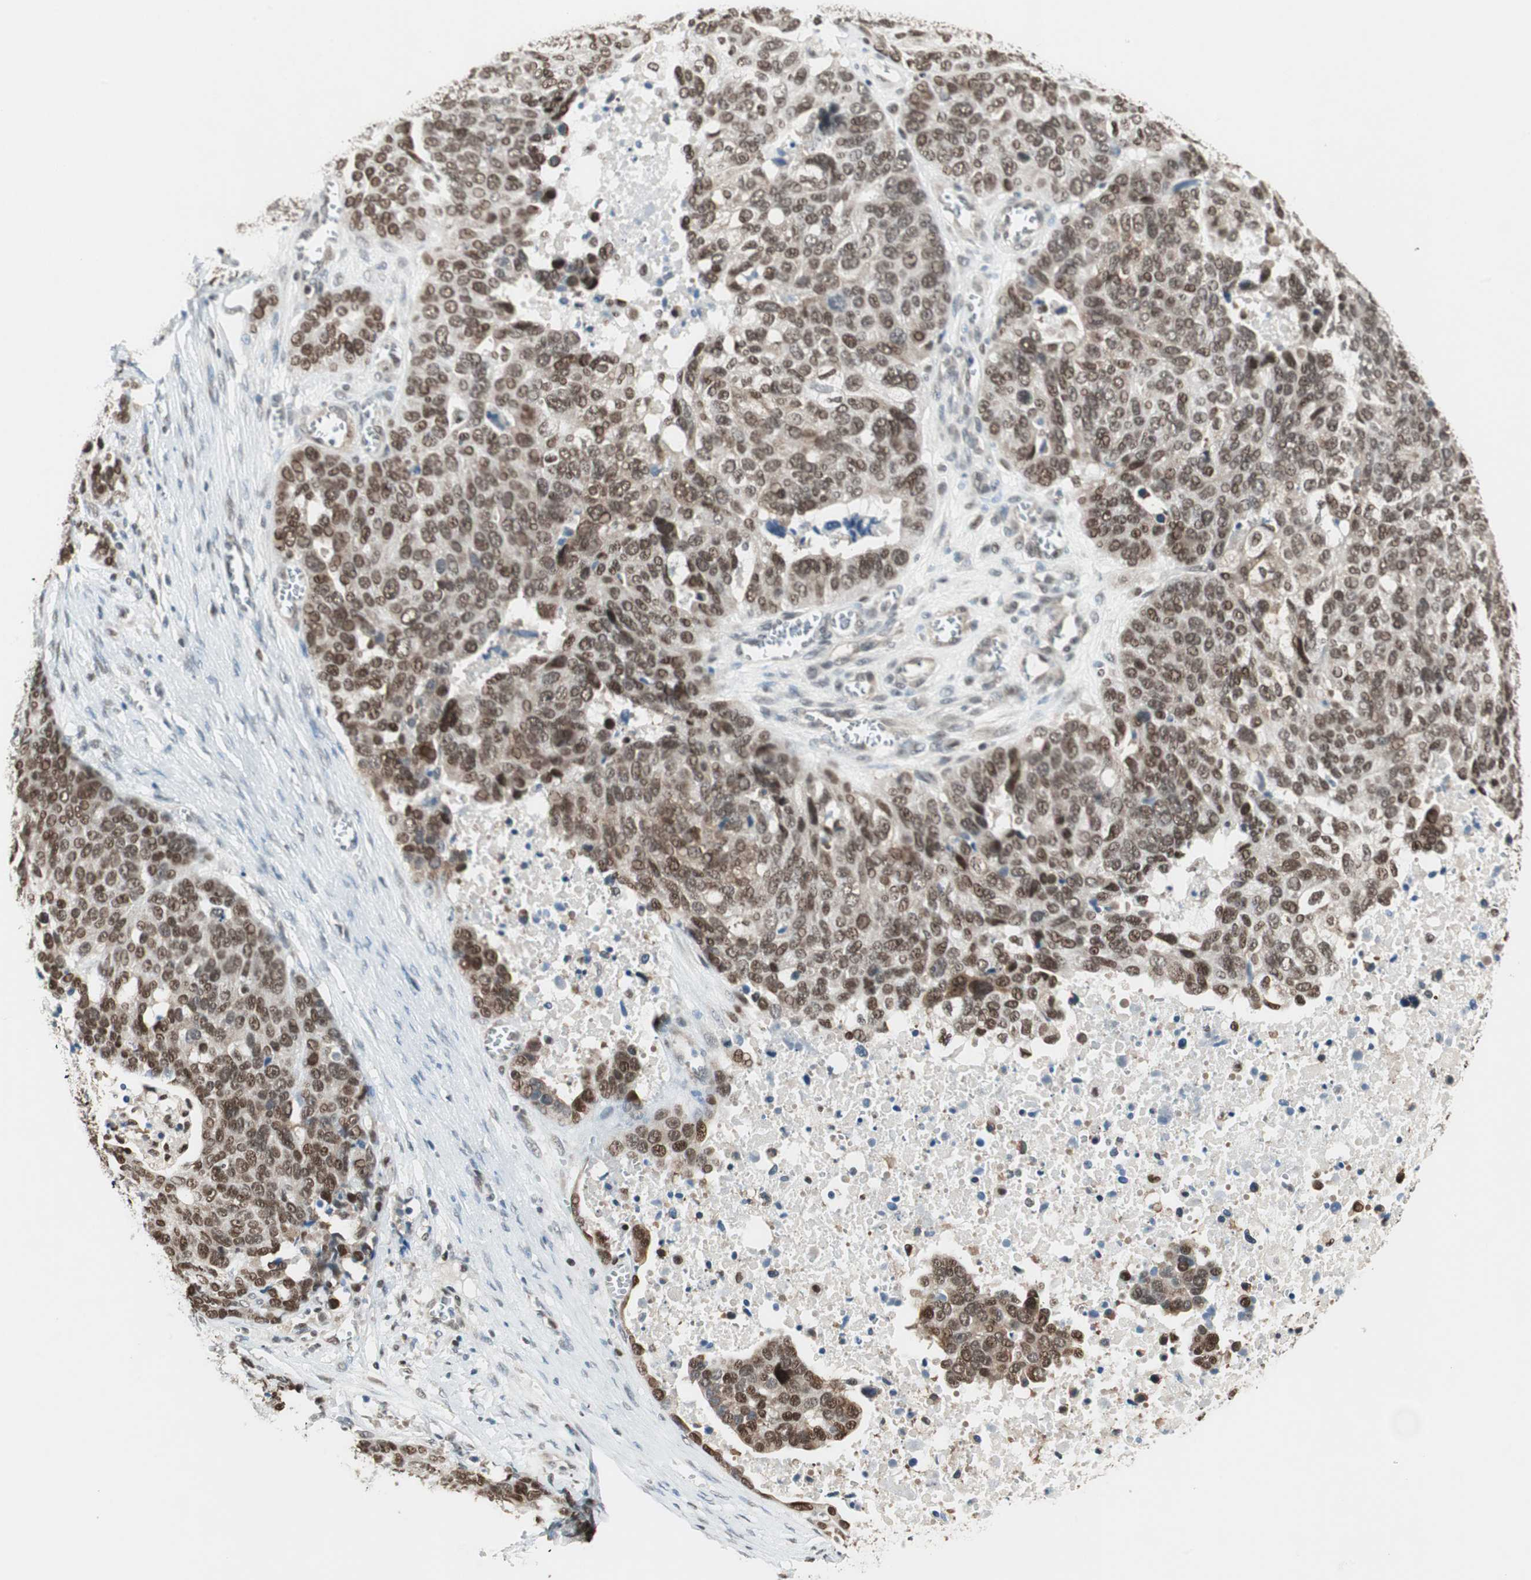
{"staining": {"intensity": "moderate", "quantity": ">75%", "location": "cytoplasmic/membranous,nuclear"}, "tissue": "ovarian cancer", "cell_type": "Tumor cells", "image_type": "cancer", "snomed": [{"axis": "morphology", "description": "Cystadenocarcinoma, serous, NOS"}, {"axis": "topography", "description": "Ovary"}], "caption": "Immunohistochemistry of ovarian cancer (serous cystadenocarcinoma) exhibits medium levels of moderate cytoplasmic/membranous and nuclear positivity in about >75% of tumor cells.", "gene": "ZBTB17", "patient": {"sex": "female", "age": 44}}